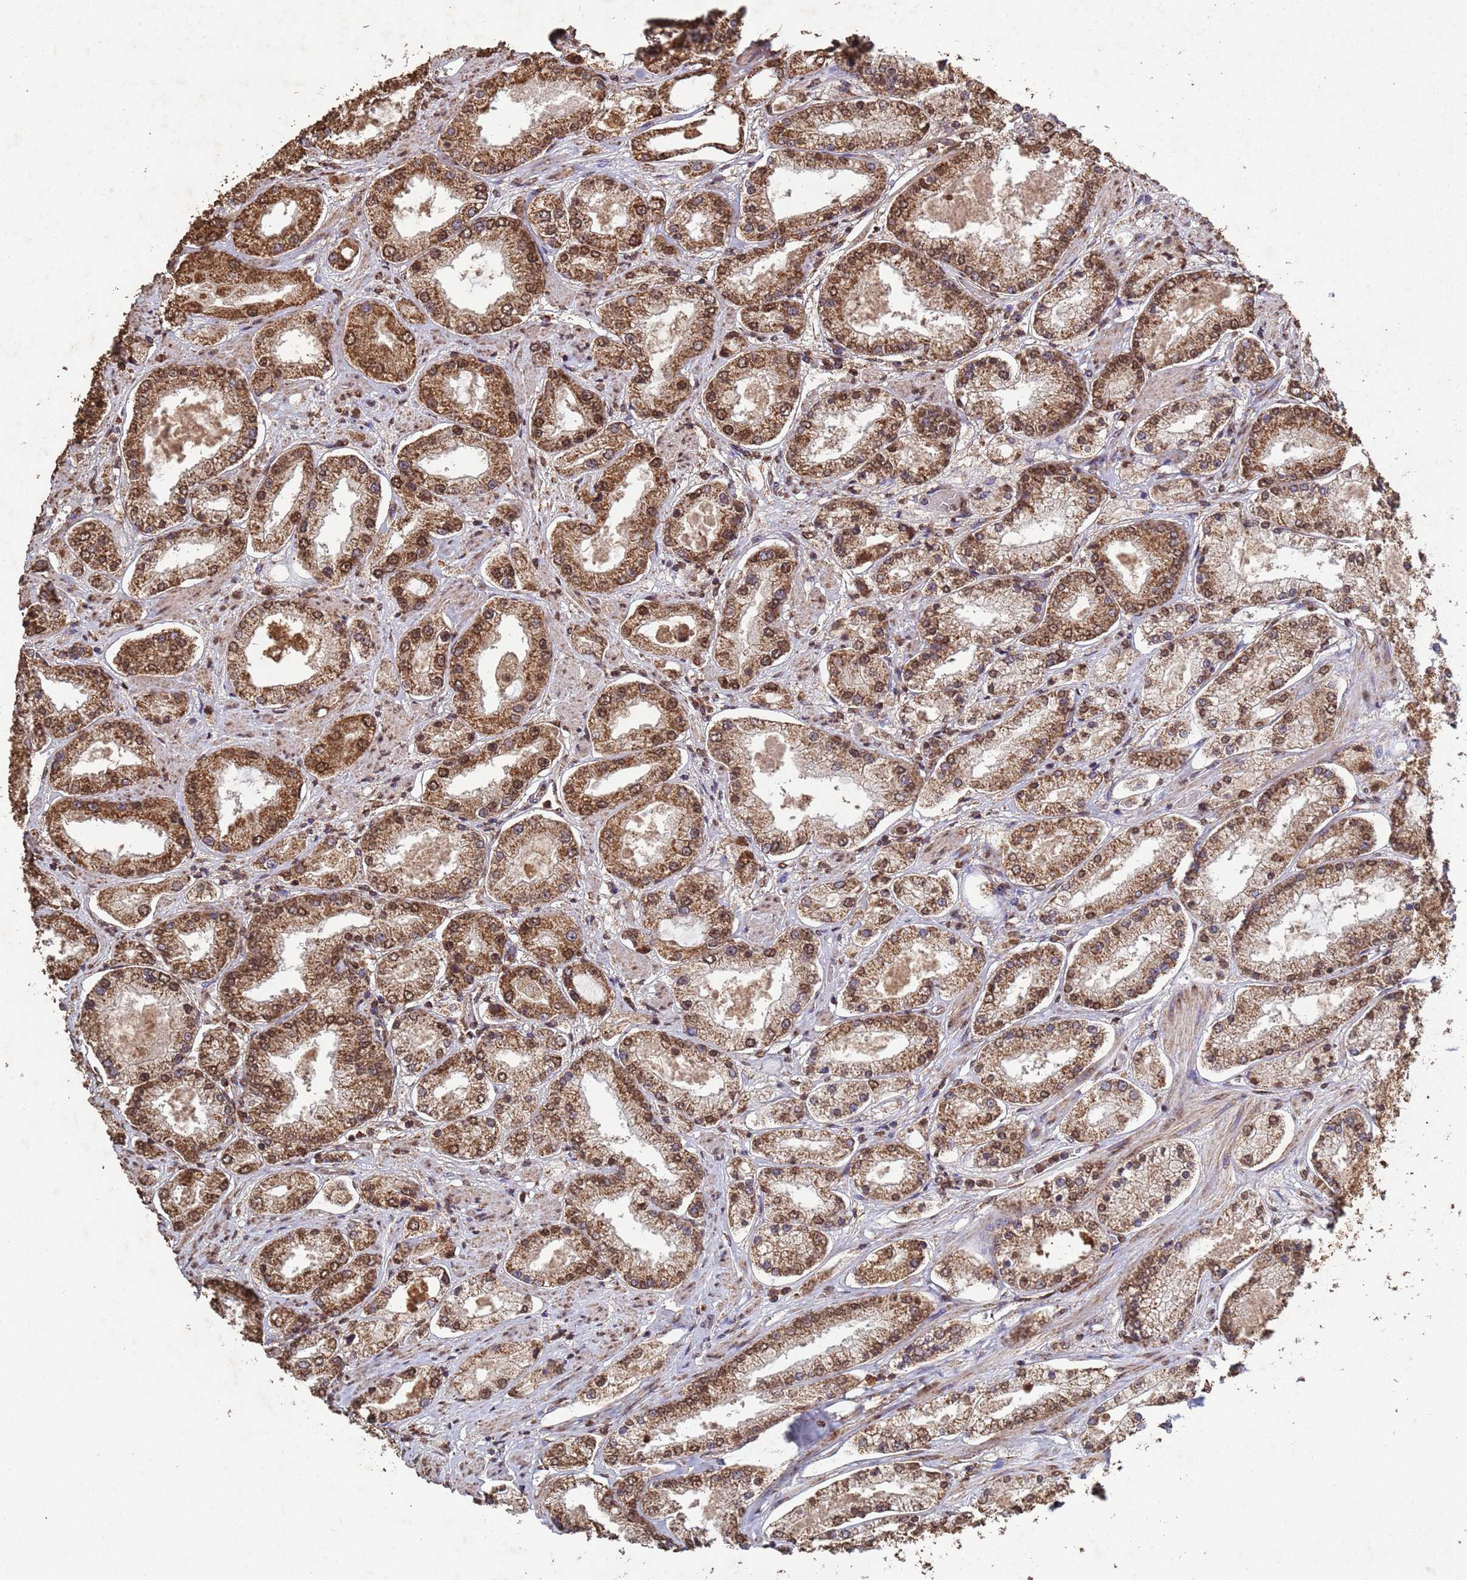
{"staining": {"intensity": "moderate", "quantity": ">75%", "location": "cytoplasmic/membranous,nuclear"}, "tissue": "prostate cancer", "cell_type": "Tumor cells", "image_type": "cancer", "snomed": [{"axis": "morphology", "description": "Adenocarcinoma, High grade"}, {"axis": "topography", "description": "Prostate"}], "caption": "Immunohistochemical staining of human adenocarcinoma (high-grade) (prostate) shows medium levels of moderate cytoplasmic/membranous and nuclear expression in about >75% of tumor cells.", "gene": "HDAC10", "patient": {"sex": "male", "age": 69}}